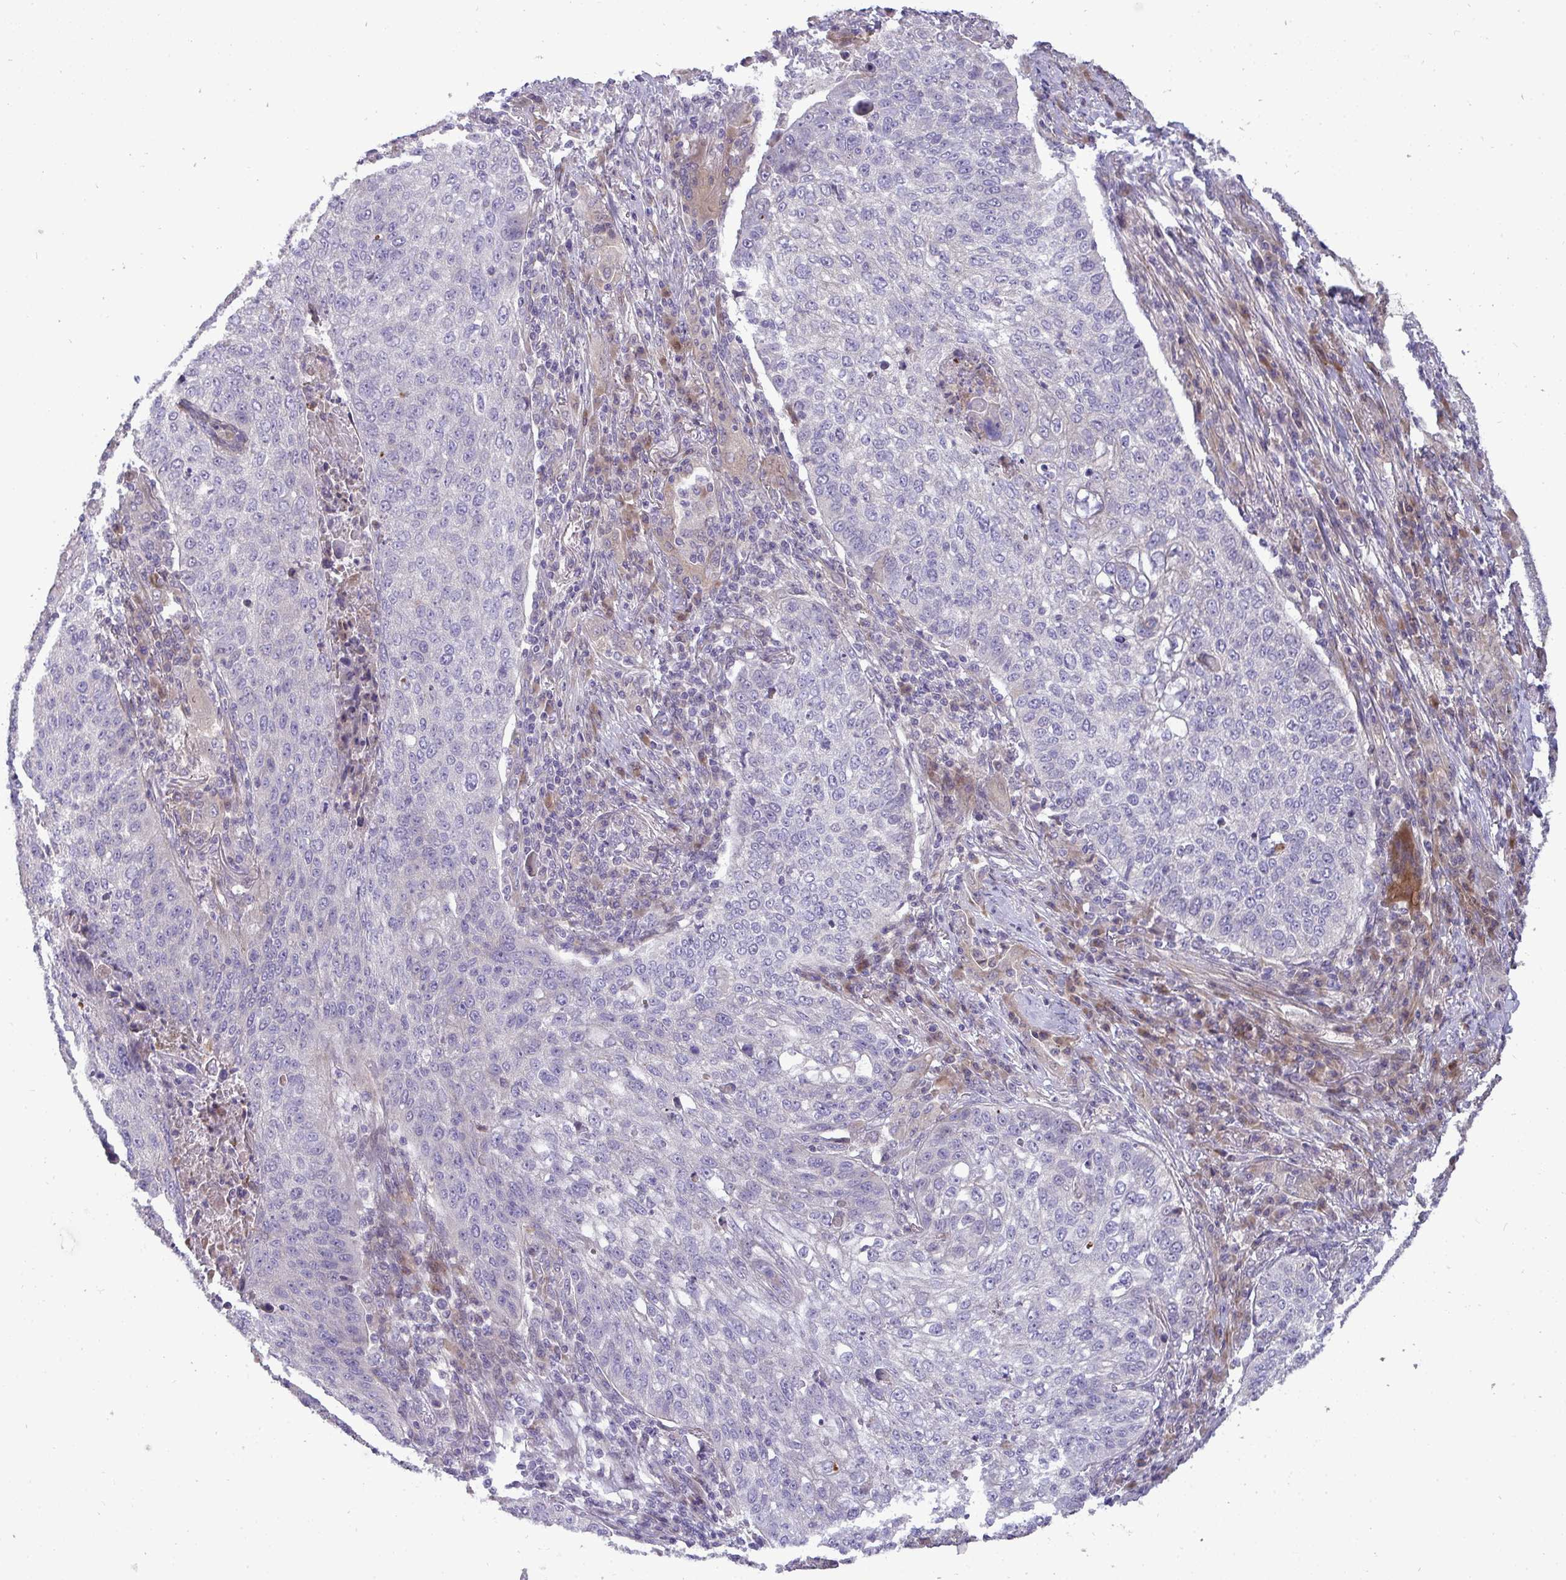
{"staining": {"intensity": "negative", "quantity": "none", "location": "none"}, "tissue": "lung cancer", "cell_type": "Tumor cells", "image_type": "cancer", "snomed": [{"axis": "morphology", "description": "Squamous cell carcinoma, NOS"}, {"axis": "topography", "description": "Lung"}], "caption": "This is a photomicrograph of immunohistochemistry staining of squamous cell carcinoma (lung), which shows no staining in tumor cells.", "gene": "SH2D1B", "patient": {"sex": "male", "age": 63}}